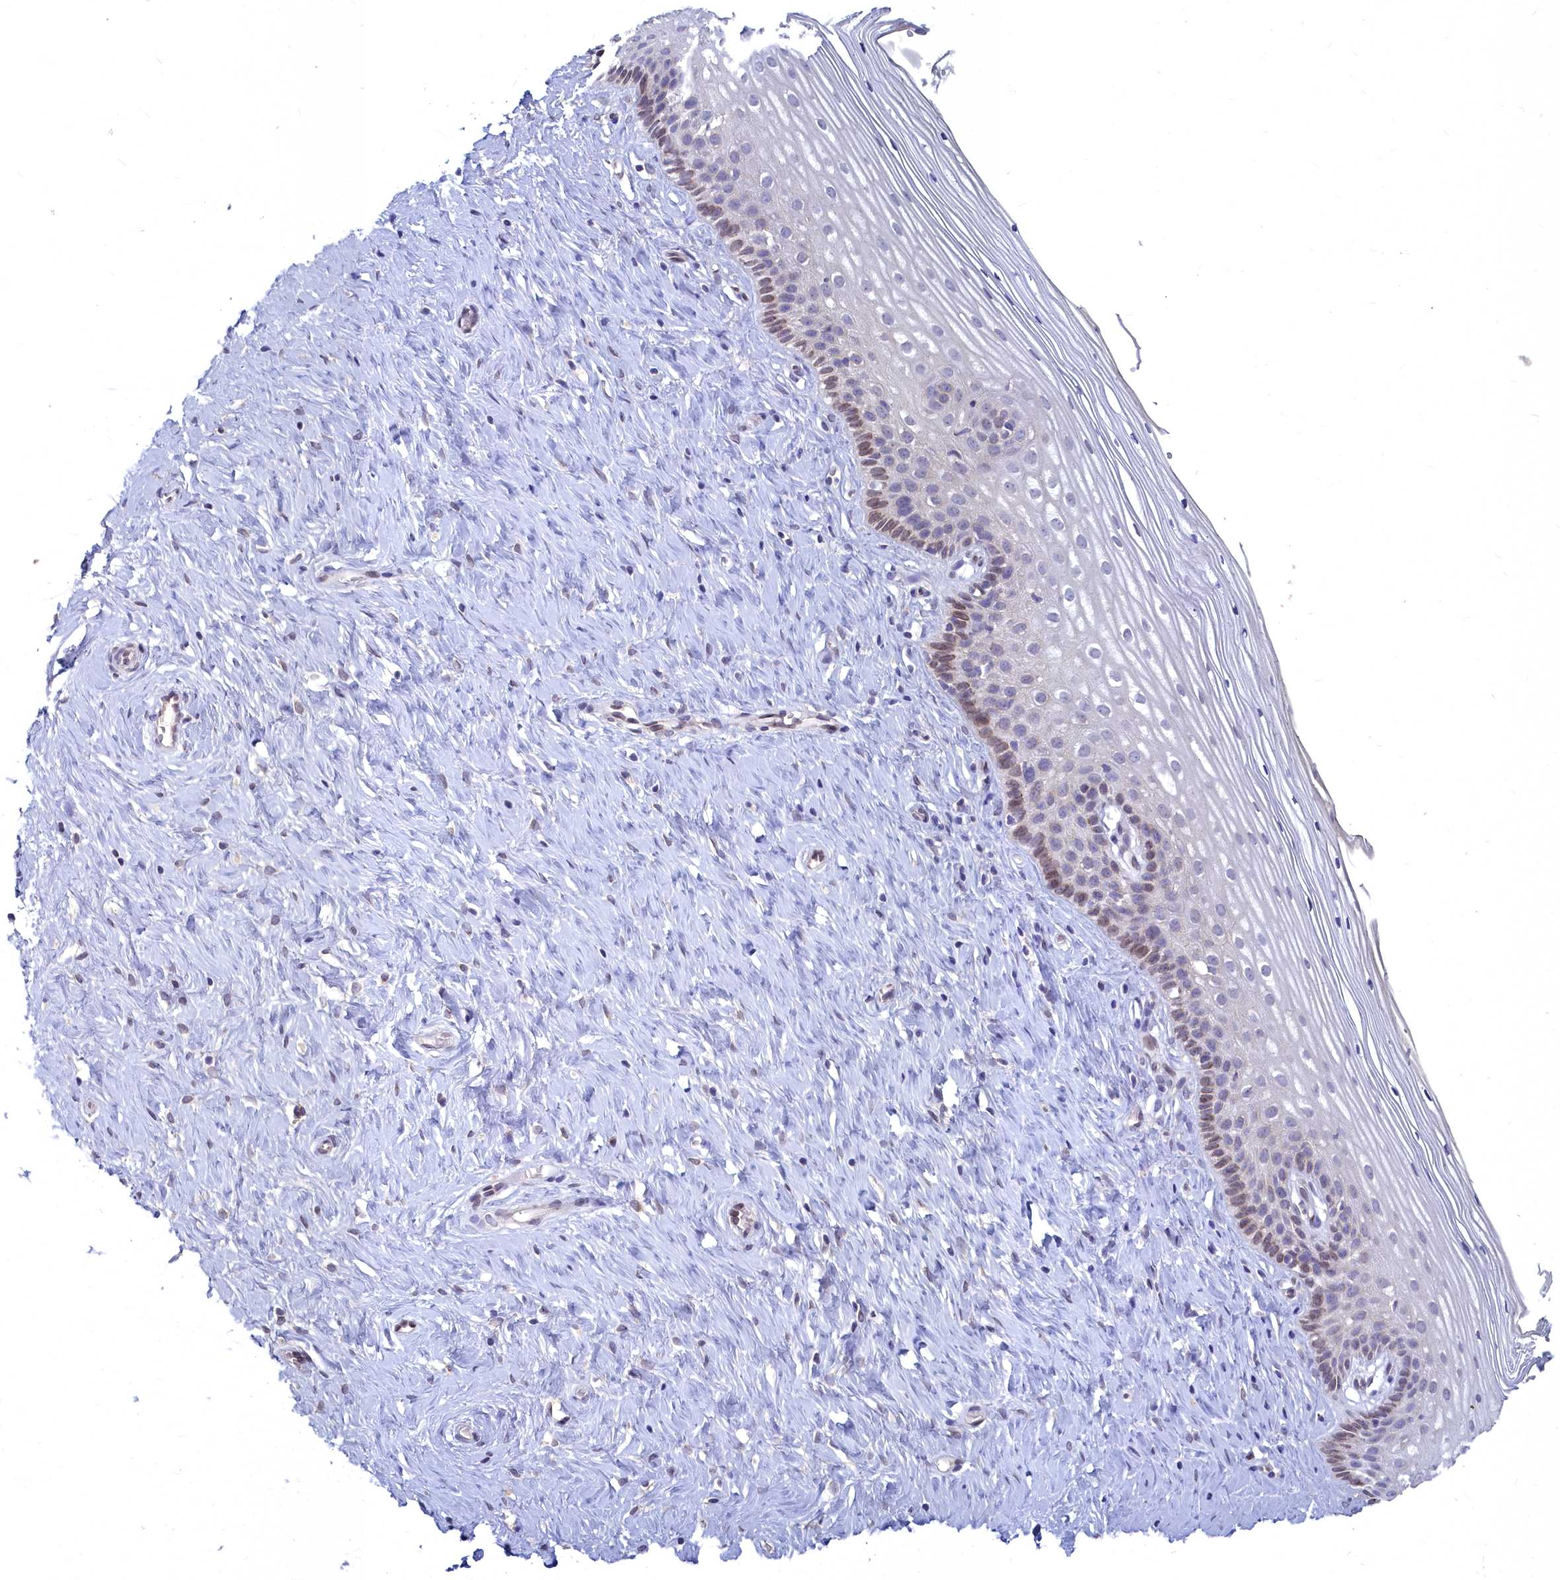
{"staining": {"intensity": "negative", "quantity": "none", "location": "none"}, "tissue": "cervix", "cell_type": "Glandular cells", "image_type": "normal", "snomed": [{"axis": "morphology", "description": "Normal tissue, NOS"}, {"axis": "topography", "description": "Cervix"}], "caption": "Human cervix stained for a protein using immunohistochemistry displays no expression in glandular cells.", "gene": "NOXA1", "patient": {"sex": "female", "age": 33}}